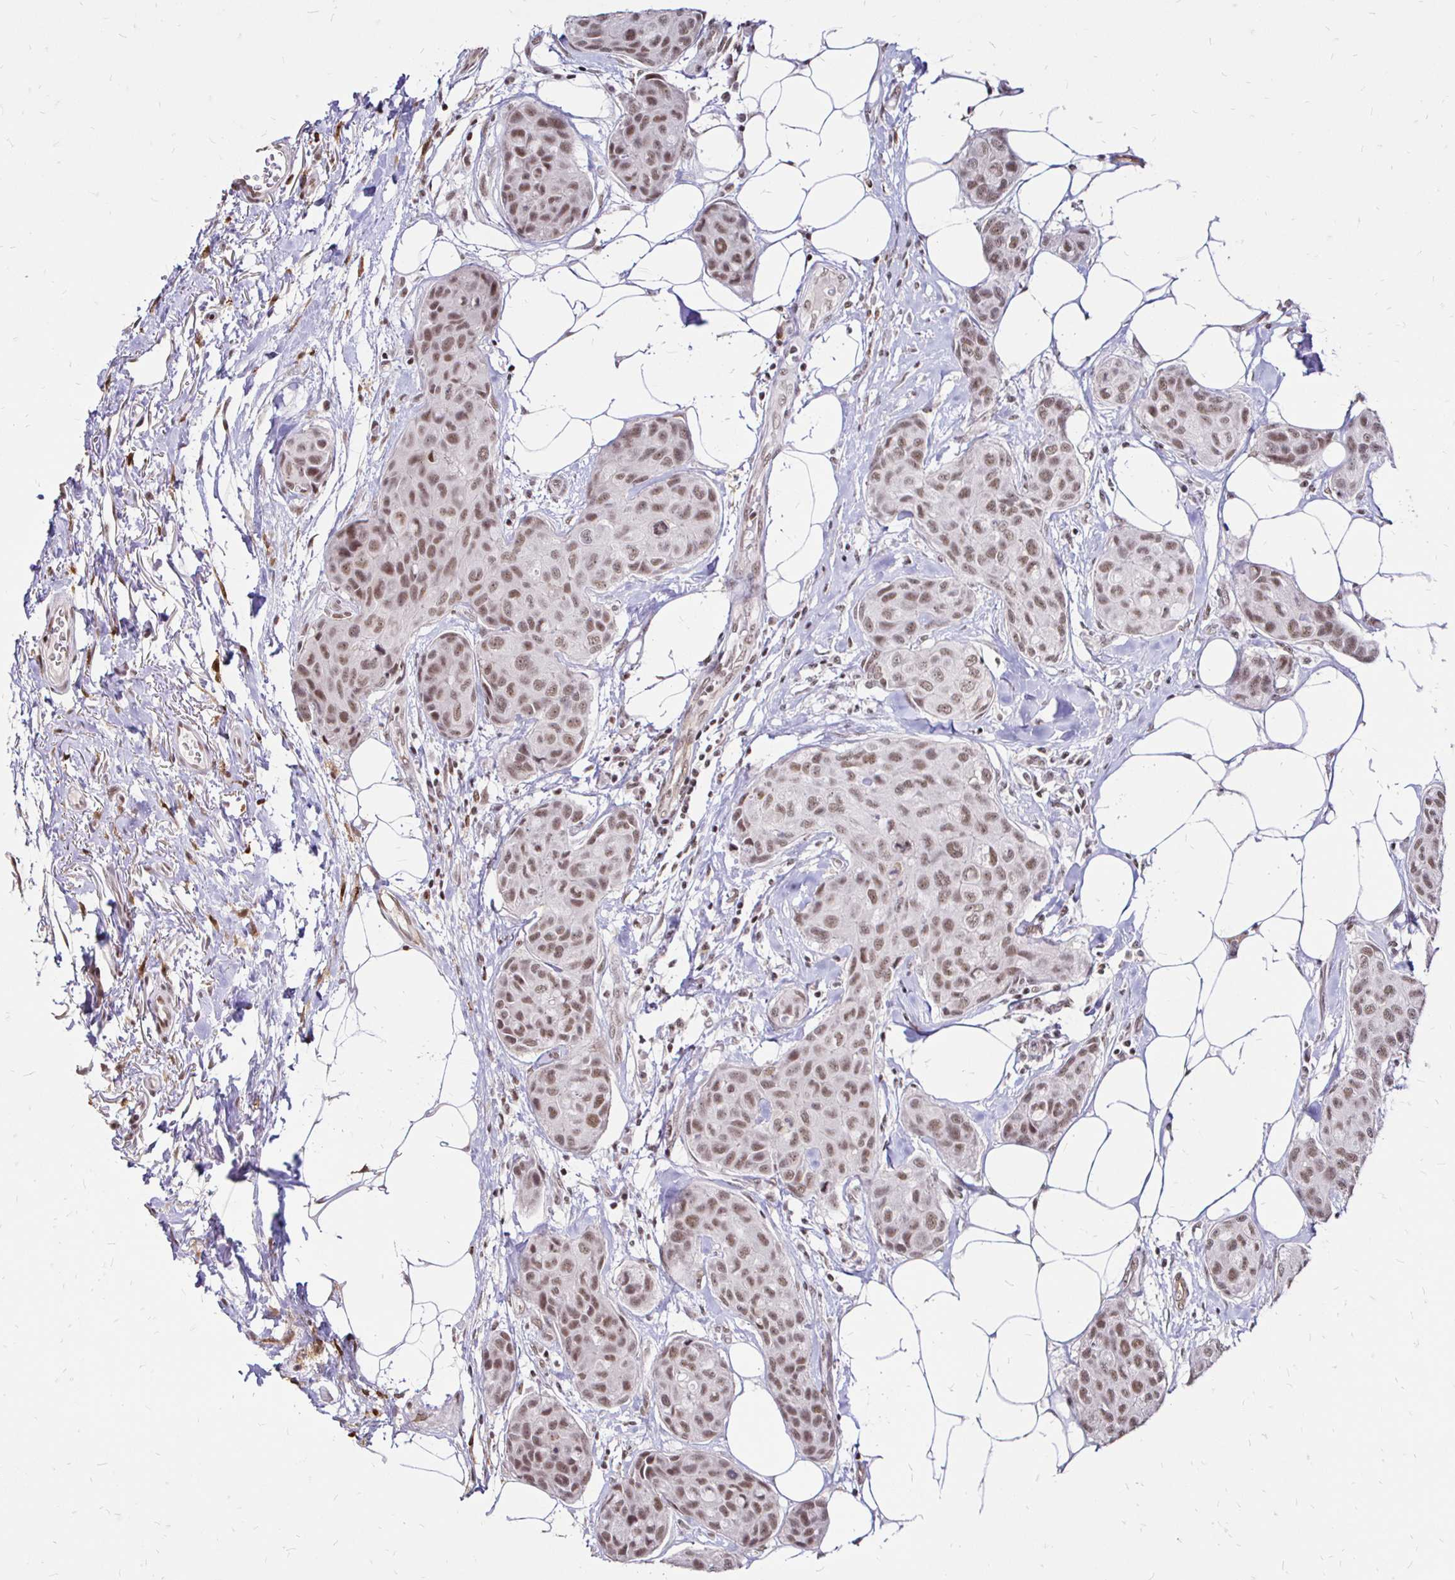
{"staining": {"intensity": "moderate", "quantity": ">75%", "location": "nuclear"}, "tissue": "breast cancer", "cell_type": "Tumor cells", "image_type": "cancer", "snomed": [{"axis": "morphology", "description": "Duct carcinoma"}, {"axis": "topography", "description": "Breast"}], "caption": "Immunohistochemical staining of breast intraductal carcinoma demonstrates moderate nuclear protein staining in about >75% of tumor cells. (IHC, brightfield microscopy, high magnification).", "gene": "SIN3A", "patient": {"sex": "female", "age": 80}}